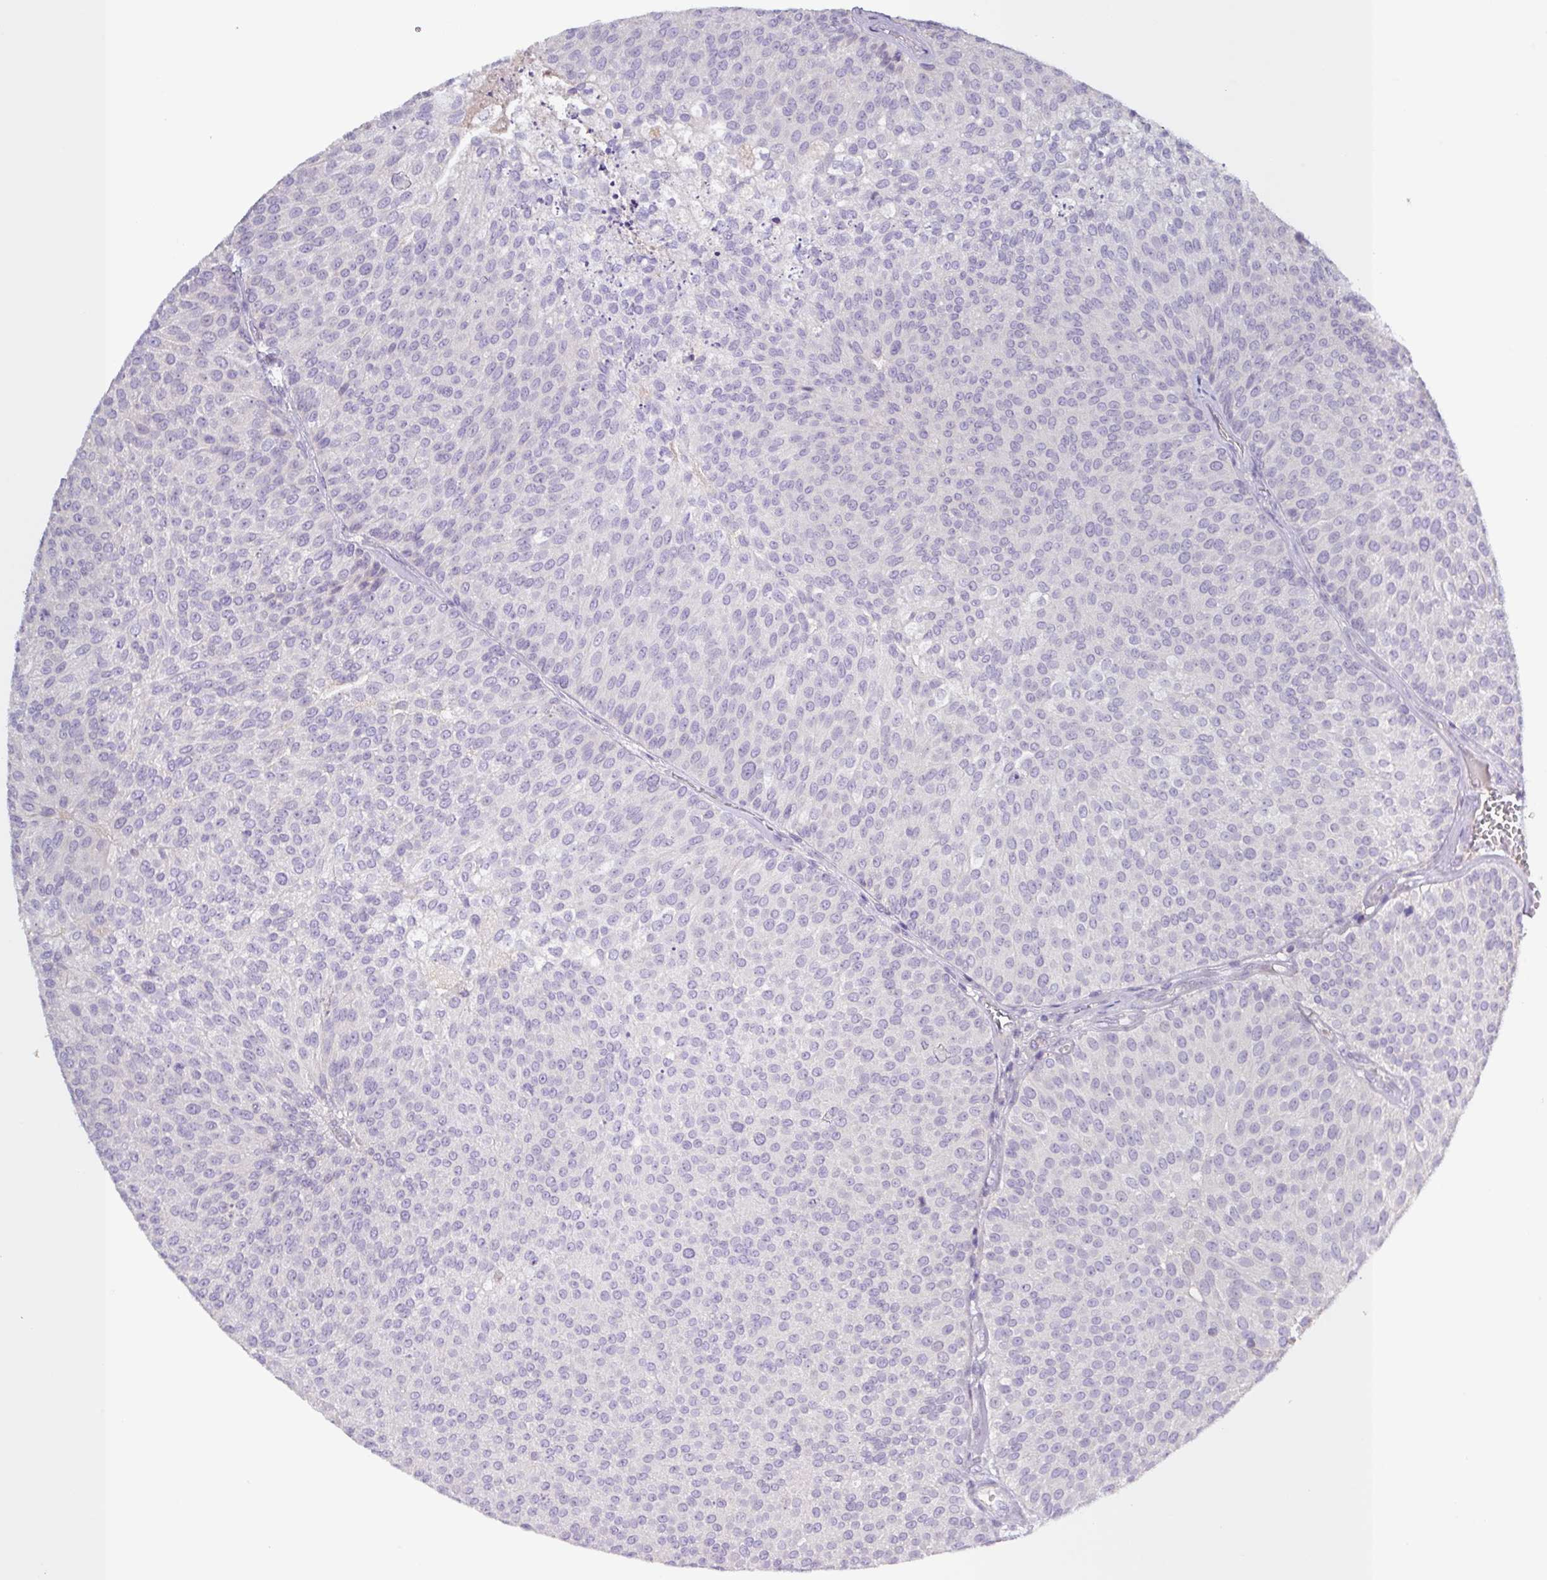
{"staining": {"intensity": "weak", "quantity": "<25%", "location": "cytoplasmic/membranous,nuclear"}, "tissue": "urothelial cancer", "cell_type": "Tumor cells", "image_type": "cancer", "snomed": [{"axis": "morphology", "description": "Urothelial carcinoma, Low grade"}, {"axis": "topography", "description": "Urinary bladder"}], "caption": "Urothelial cancer was stained to show a protein in brown. There is no significant positivity in tumor cells. Brightfield microscopy of immunohistochemistry stained with DAB (brown) and hematoxylin (blue), captured at high magnification.", "gene": "SFTPB", "patient": {"sex": "female", "age": 79}}